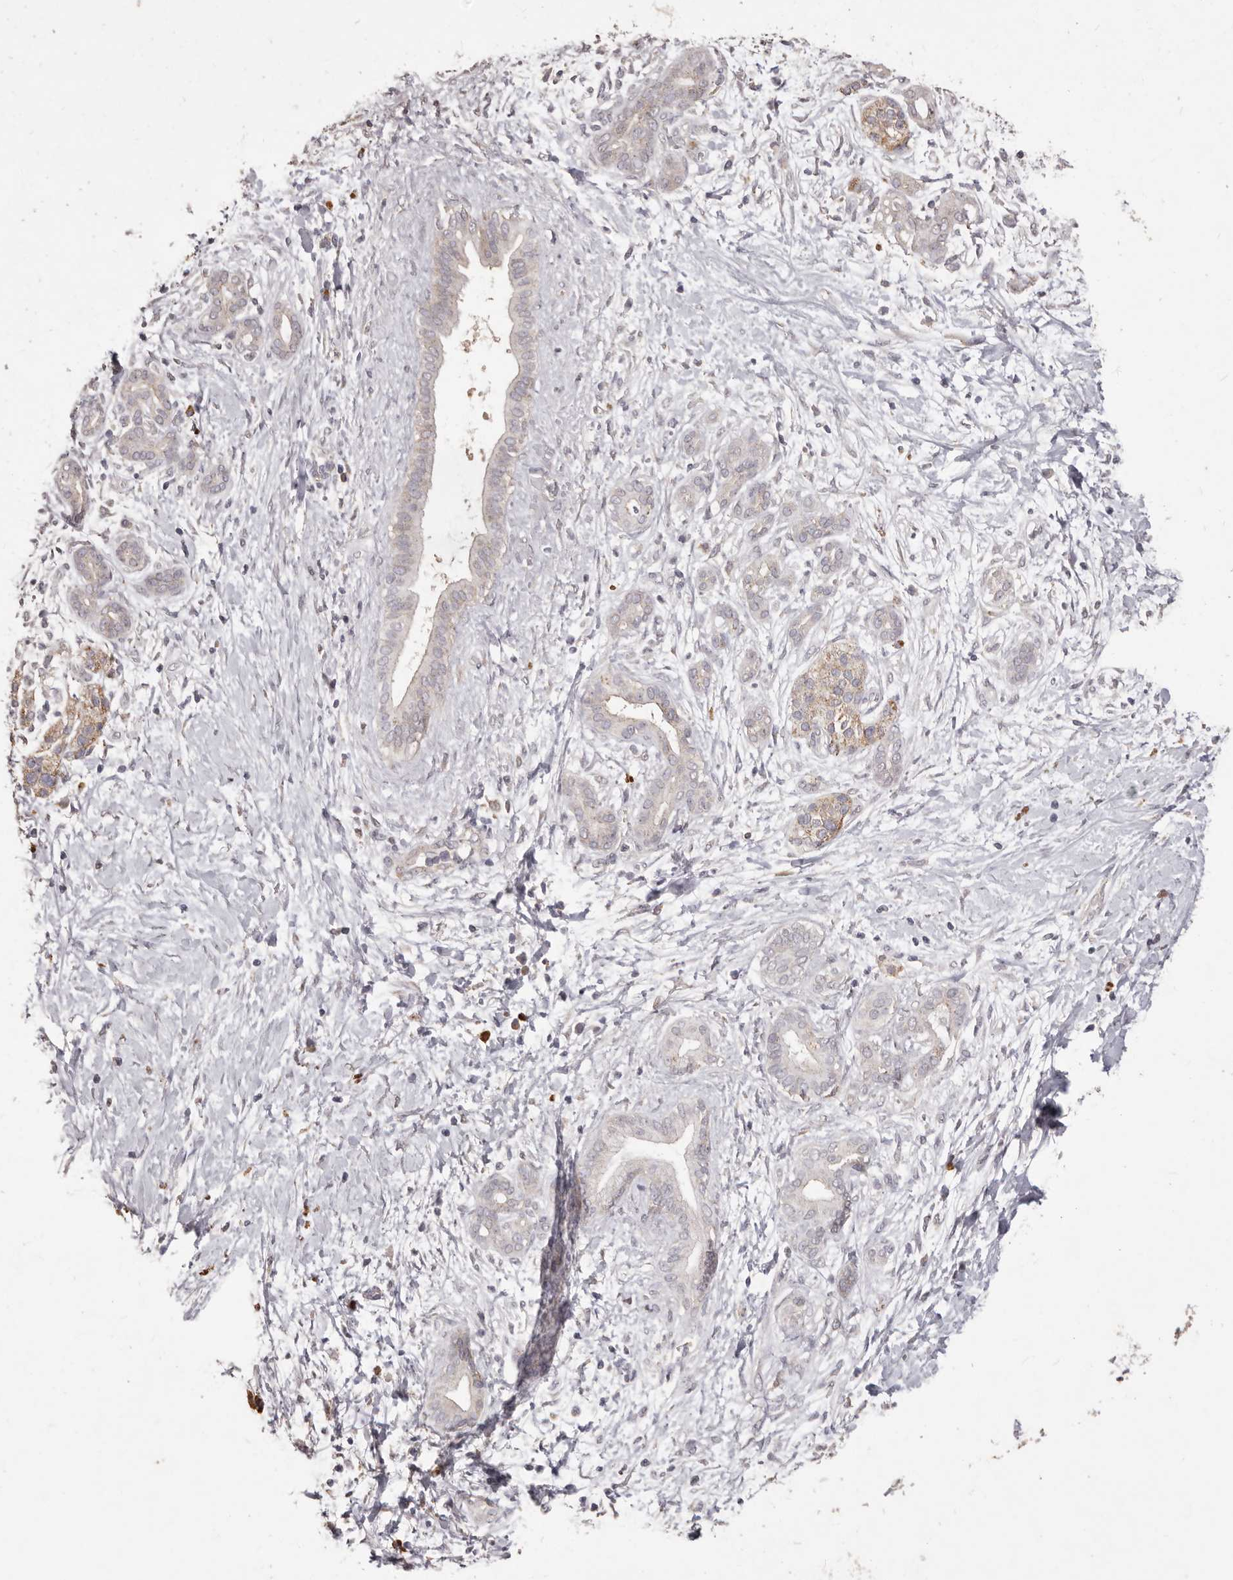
{"staining": {"intensity": "negative", "quantity": "none", "location": "none"}, "tissue": "pancreatic cancer", "cell_type": "Tumor cells", "image_type": "cancer", "snomed": [{"axis": "morphology", "description": "Adenocarcinoma, NOS"}, {"axis": "topography", "description": "Pancreas"}], "caption": "A high-resolution micrograph shows IHC staining of pancreatic cancer, which demonstrates no significant positivity in tumor cells.", "gene": "PRSS27", "patient": {"sex": "male", "age": 58}}